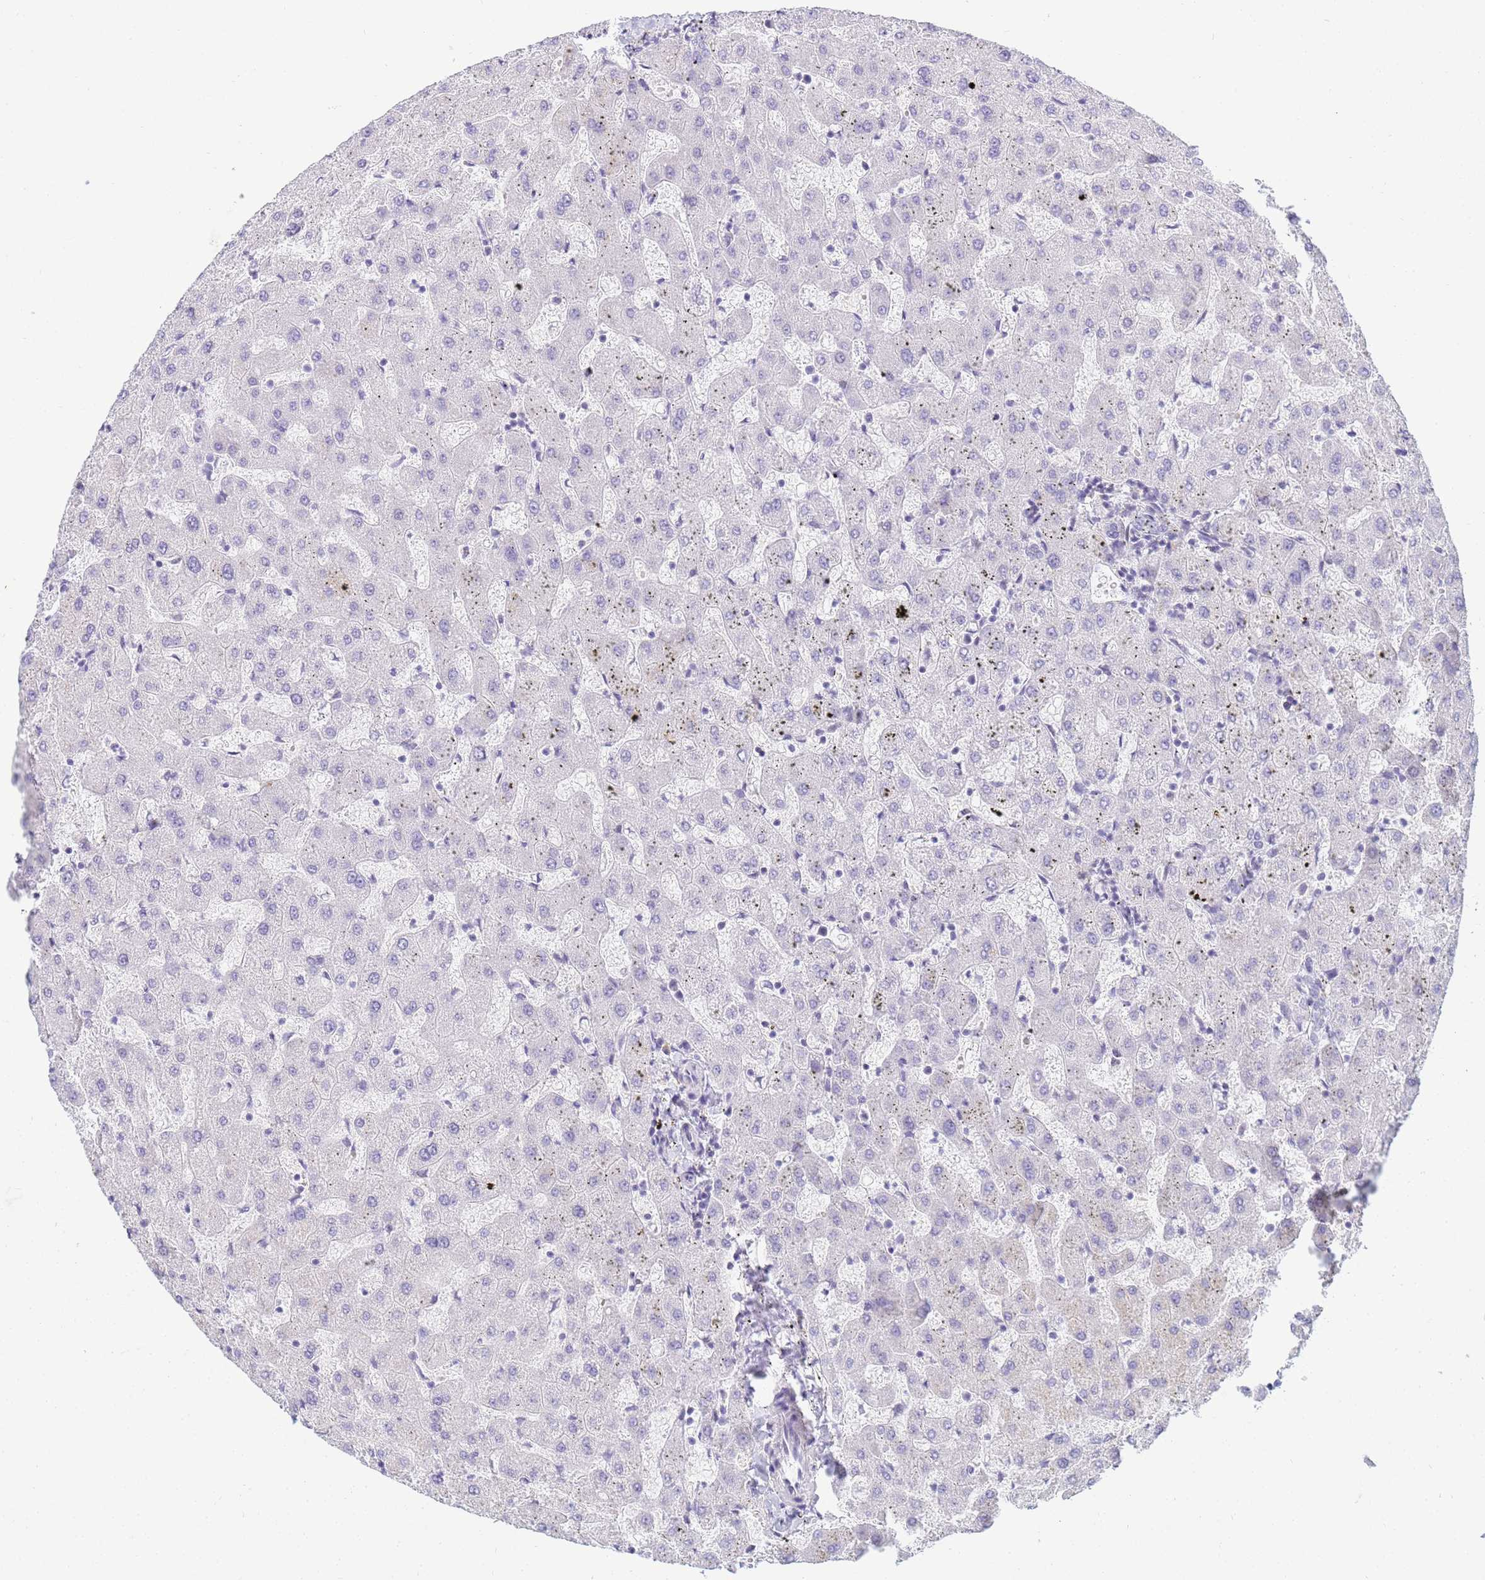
{"staining": {"intensity": "negative", "quantity": "none", "location": "none"}, "tissue": "liver", "cell_type": "Cholangiocytes", "image_type": "normal", "snomed": [{"axis": "morphology", "description": "Normal tissue, NOS"}, {"axis": "topography", "description": "Liver"}], "caption": "Immunohistochemistry of normal human liver exhibits no positivity in cholangiocytes. (Brightfield microscopy of DAB immunohistochemistry (IHC) at high magnification).", "gene": "SNX20", "patient": {"sex": "female", "age": 63}}